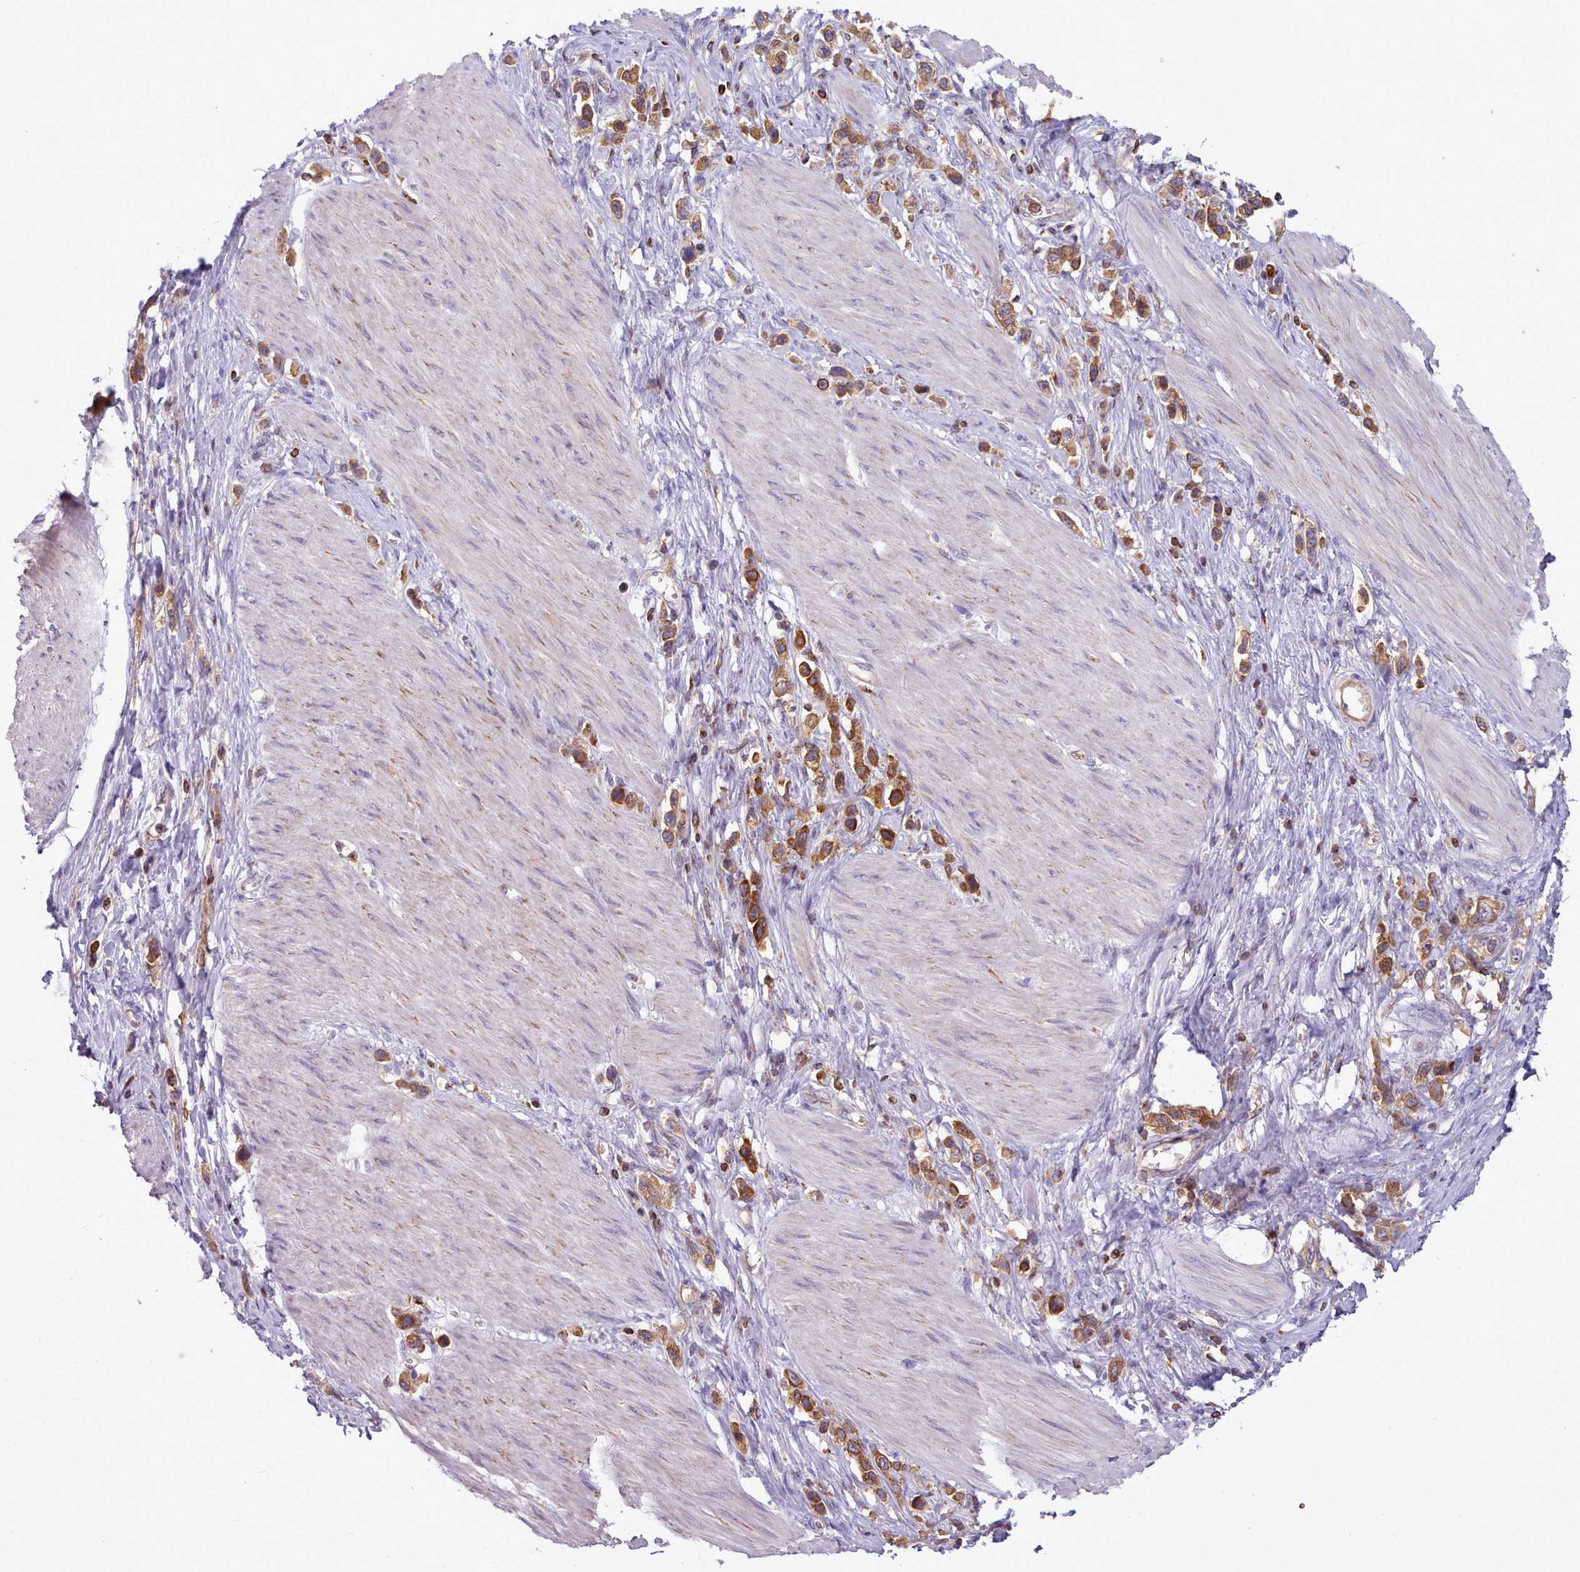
{"staining": {"intensity": "strong", "quantity": ">75%", "location": "cytoplasmic/membranous"}, "tissue": "stomach cancer", "cell_type": "Tumor cells", "image_type": "cancer", "snomed": [{"axis": "morphology", "description": "Adenocarcinoma, NOS"}, {"axis": "topography", "description": "Stomach"}], "caption": "Tumor cells exhibit high levels of strong cytoplasmic/membranous staining in about >75% of cells in stomach adenocarcinoma.", "gene": "CRYBG1", "patient": {"sex": "female", "age": 65}}